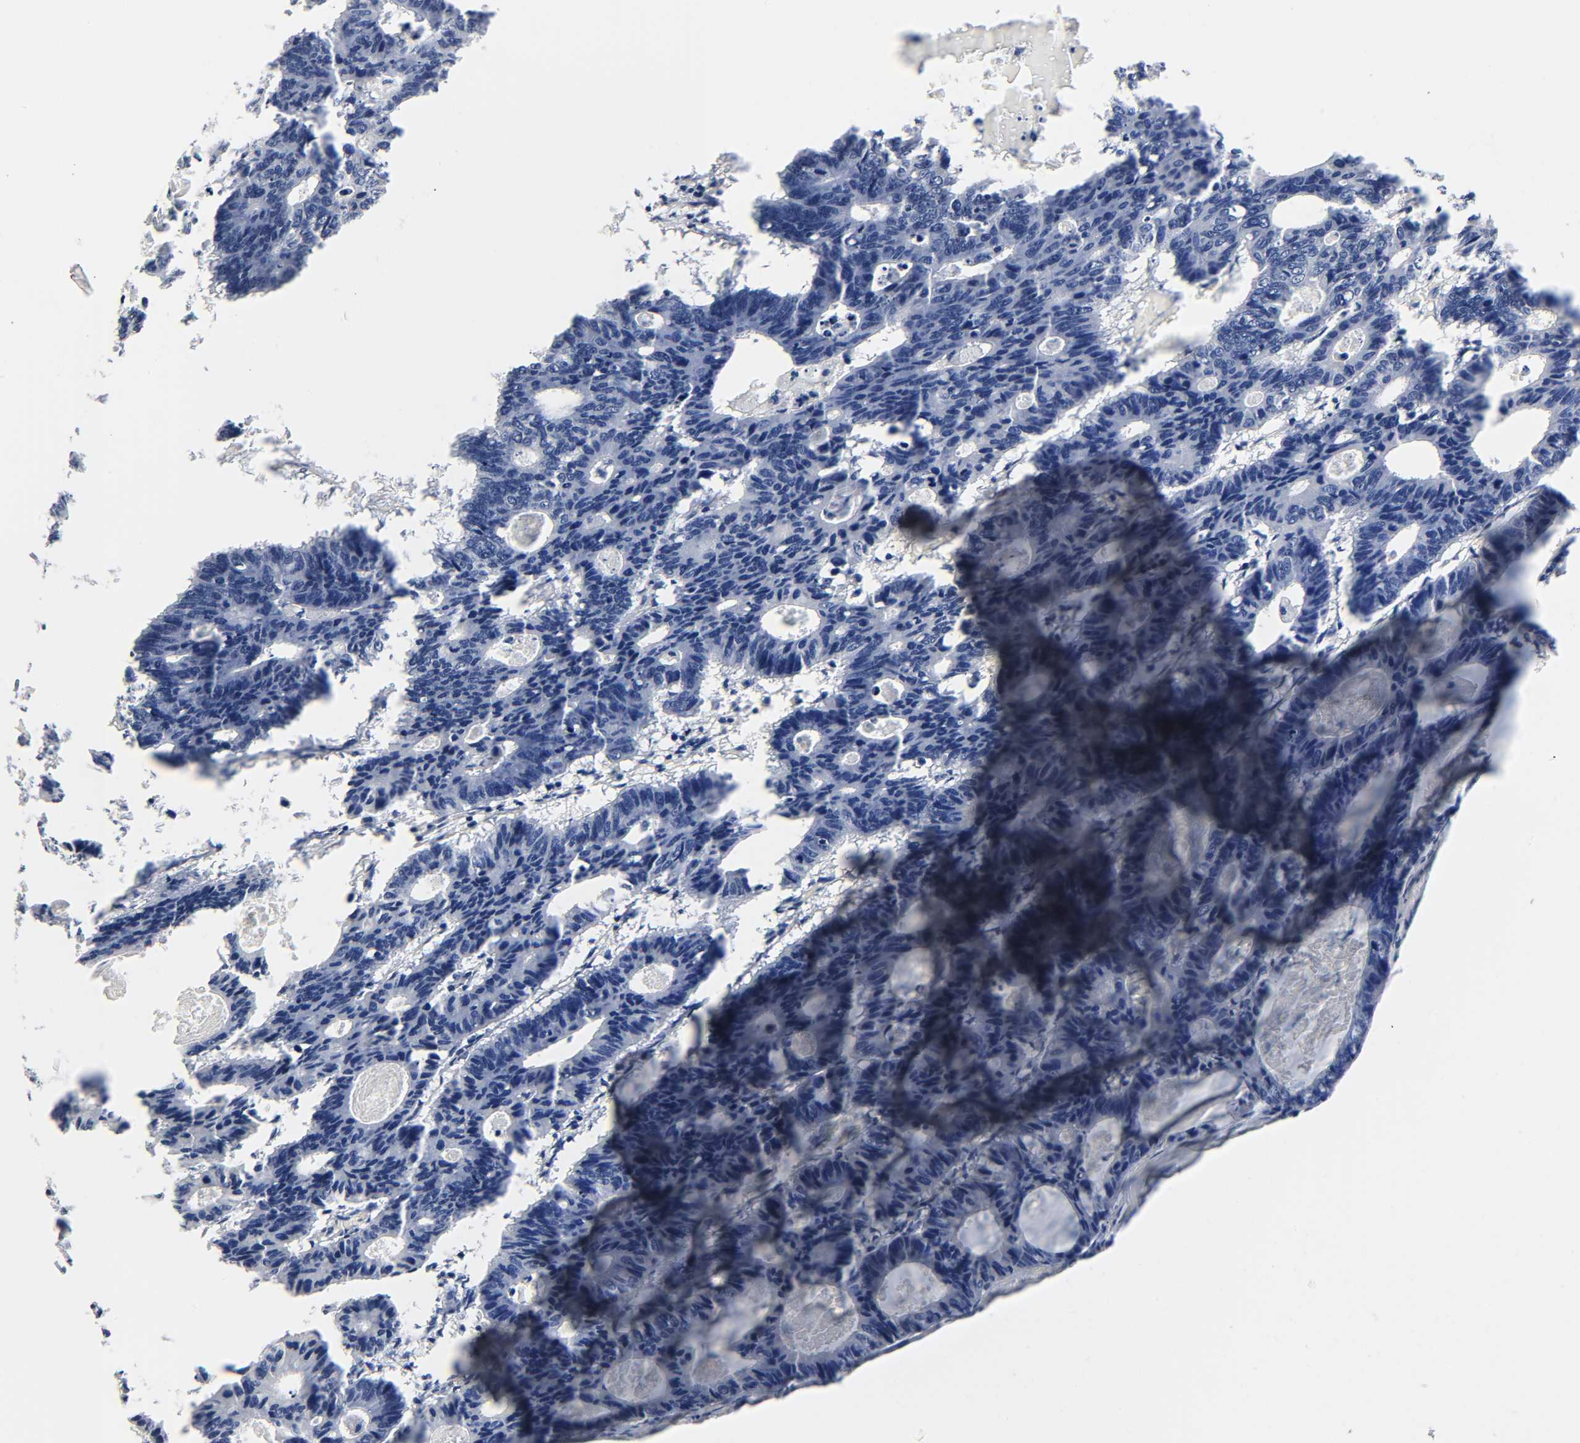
{"staining": {"intensity": "negative", "quantity": "none", "location": "none"}, "tissue": "colorectal cancer", "cell_type": "Tumor cells", "image_type": "cancer", "snomed": [{"axis": "morphology", "description": "Adenocarcinoma, NOS"}, {"axis": "topography", "description": "Colon"}], "caption": "An image of colorectal cancer stained for a protein exhibits no brown staining in tumor cells.", "gene": "ACP3", "patient": {"sex": "female", "age": 55}}